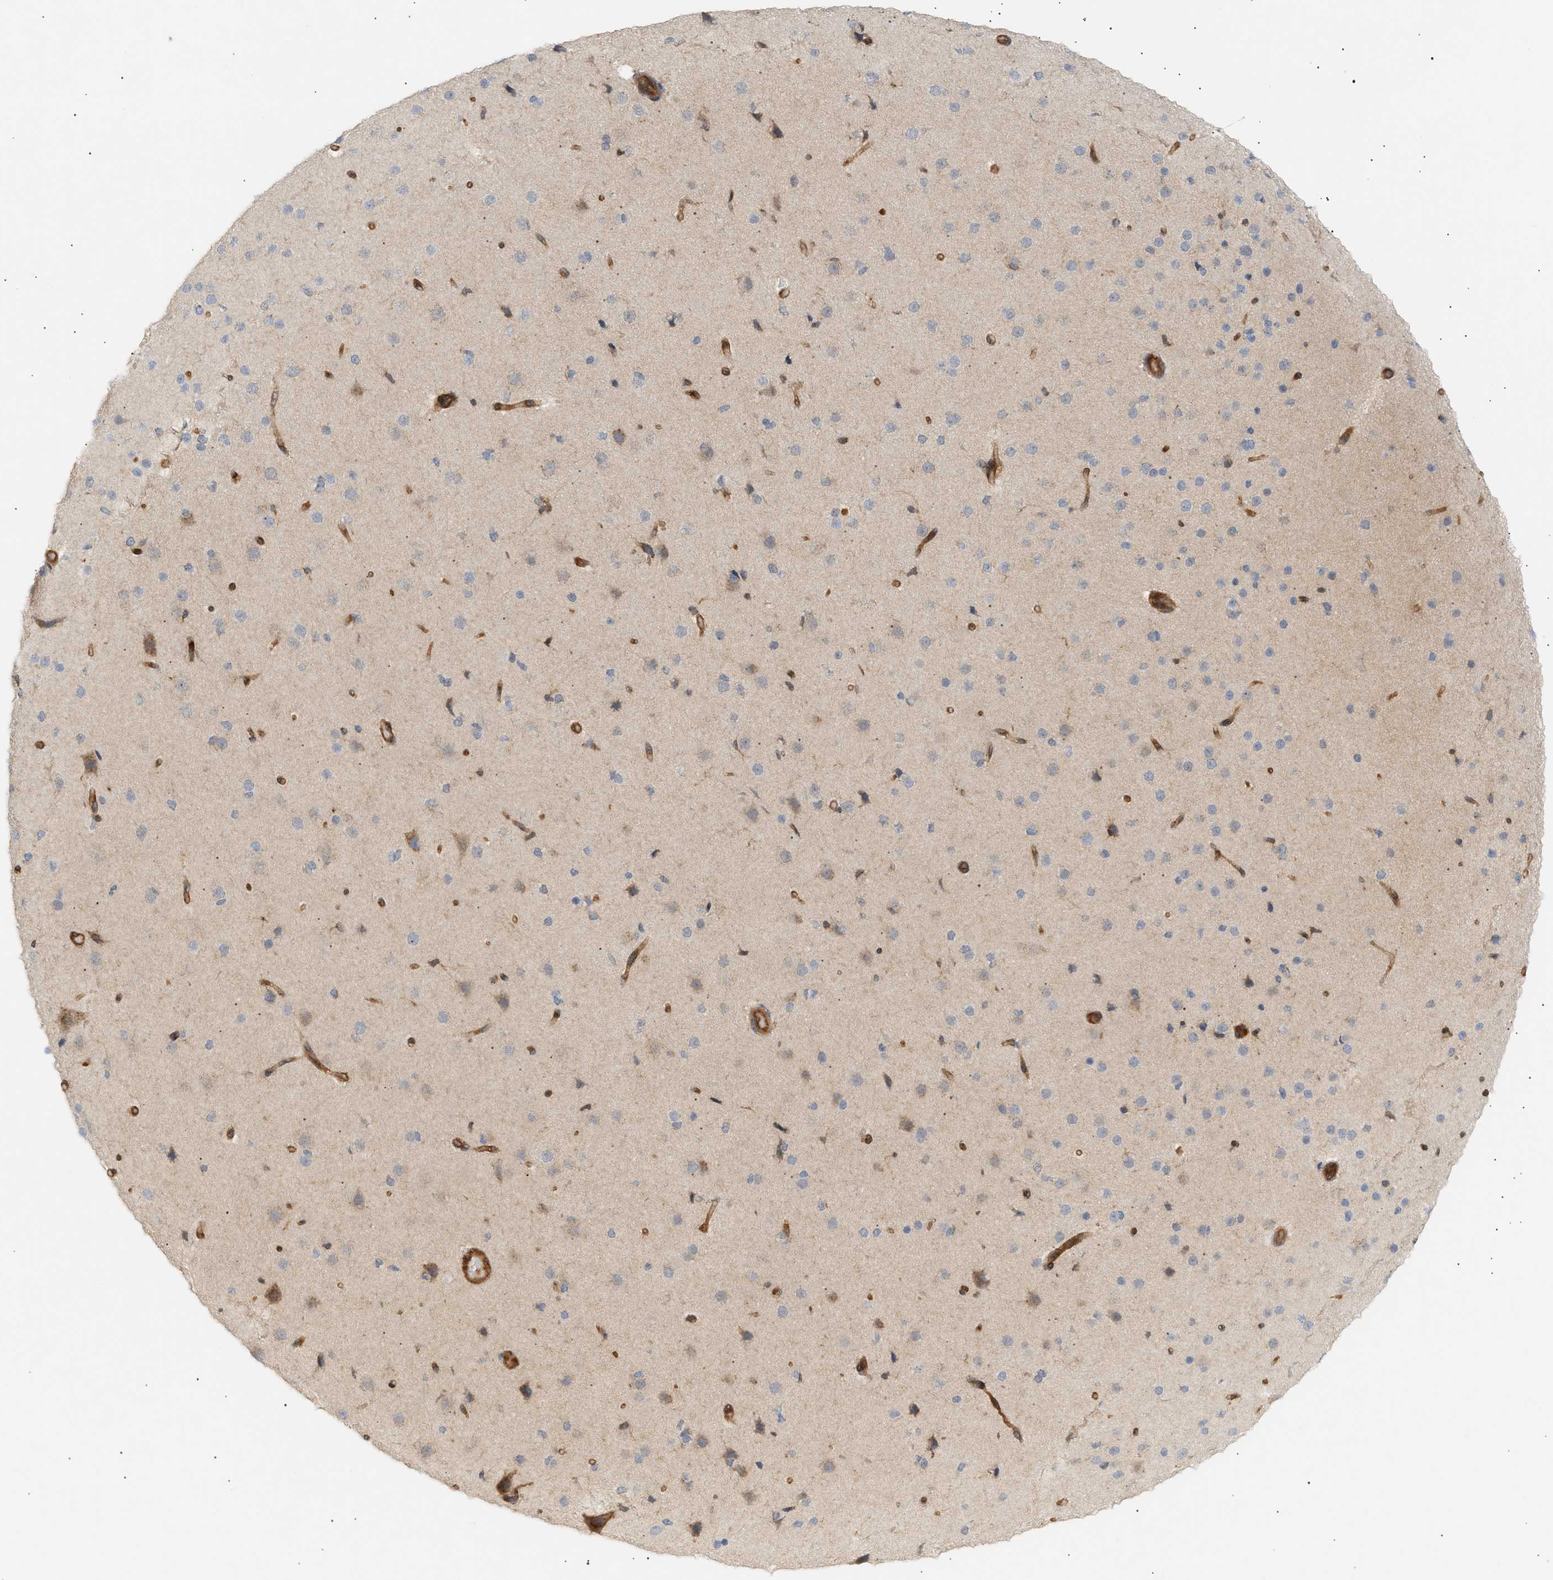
{"staining": {"intensity": "moderate", "quantity": ">75%", "location": "cytoplasmic/membranous"}, "tissue": "cerebral cortex", "cell_type": "Endothelial cells", "image_type": "normal", "snomed": [{"axis": "morphology", "description": "Normal tissue, NOS"}, {"axis": "morphology", "description": "Developmental malformation"}, {"axis": "topography", "description": "Cerebral cortex"}], "caption": "Human cerebral cortex stained for a protein (brown) displays moderate cytoplasmic/membranous positive staining in about >75% of endothelial cells.", "gene": "SHC1", "patient": {"sex": "female", "age": 30}}